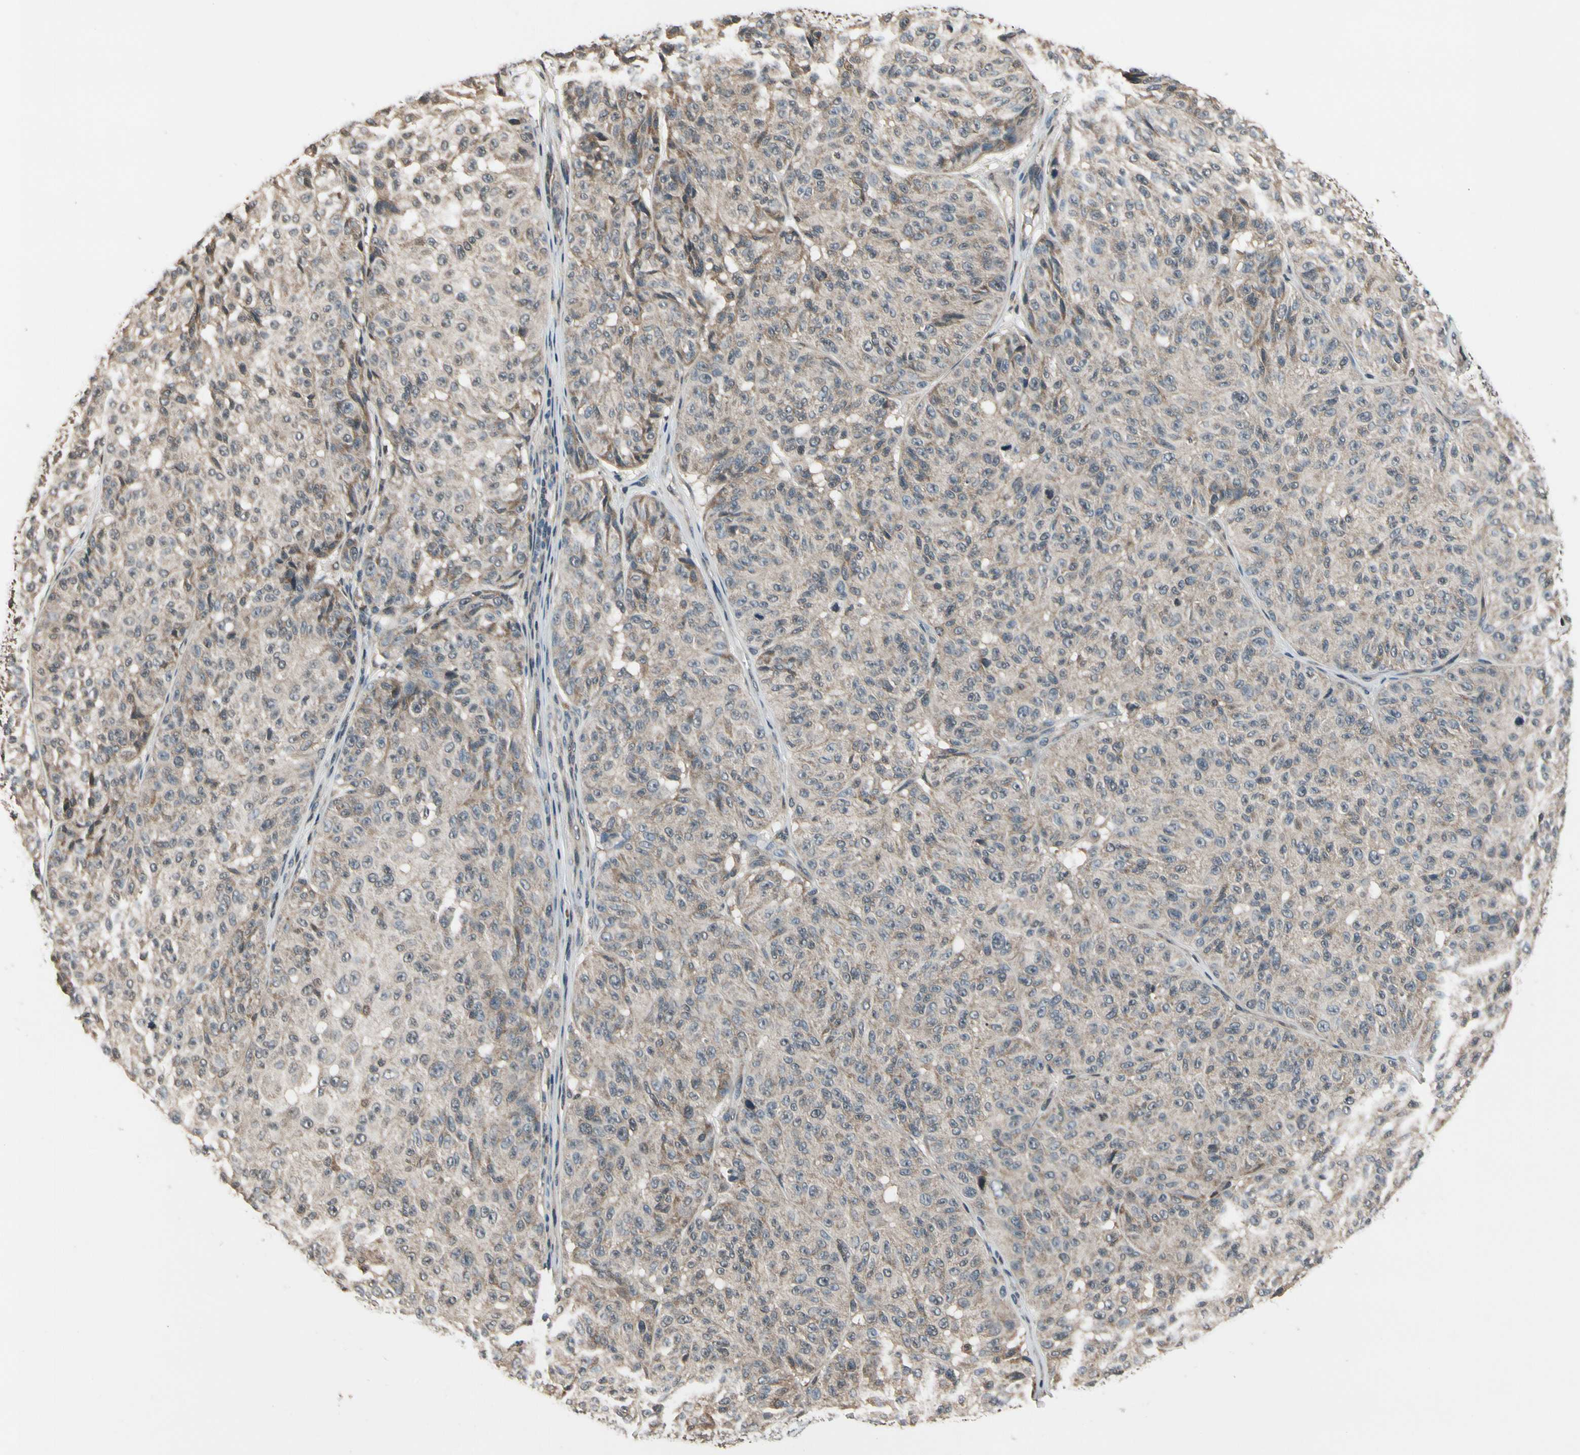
{"staining": {"intensity": "moderate", "quantity": ">75%", "location": "cytoplasmic/membranous"}, "tissue": "melanoma", "cell_type": "Tumor cells", "image_type": "cancer", "snomed": [{"axis": "morphology", "description": "Malignant melanoma, NOS"}, {"axis": "topography", "description": "Skin"}], "caption": "High-magnification brightfield microscopy of malignant melanoma stained with DAB (brown) and counterstained with hematoxylin (blue). tumor cells exhibit moderate cytoplasmic/membranous expression is appreciated in approximately>75% of cells.", "gene": "GCLC", "patient": {"sex": "female", "age": 46}}